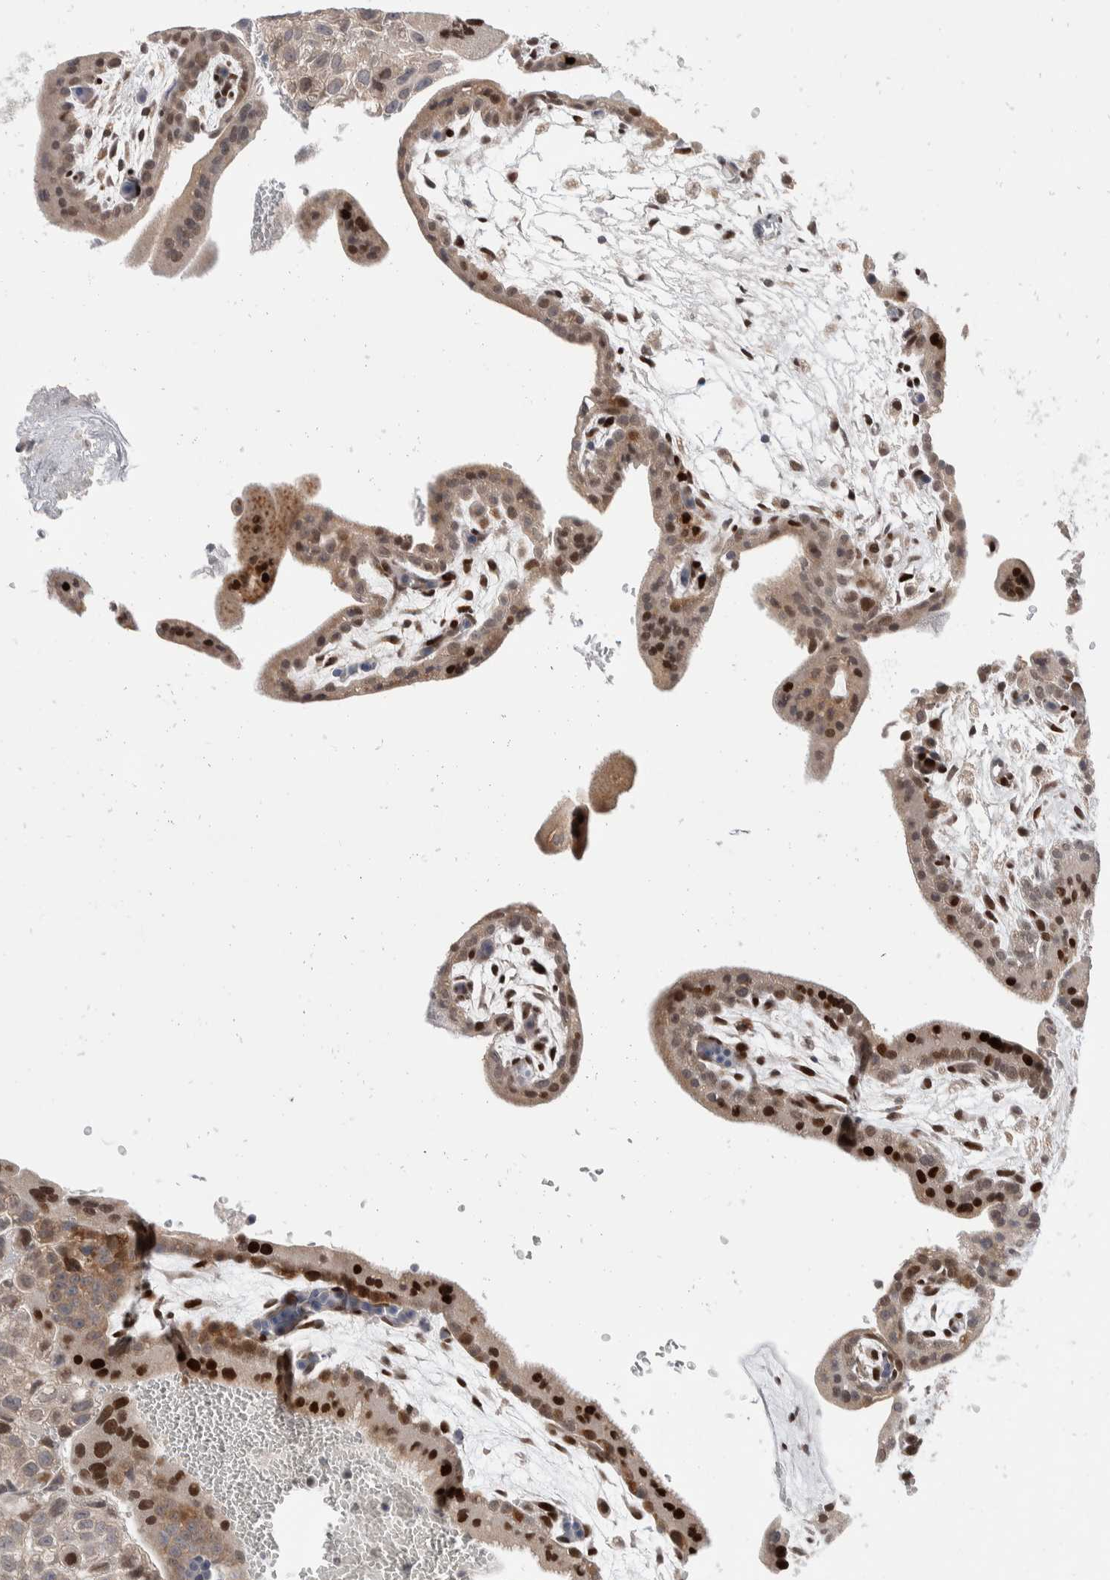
{"staining": {"intensity": "strong", "quantity": ">75%", "location": "nuclear"}, "tissue": "placenta", "cell_type": "Trophoblastic cells", "image_type": "normal", "snomed": [{"axis": "morphology", "description": "Normal tissue, NOS"}, {"axis": "topography", "description": "Placenta"}], "caption": "Immunohistochemical staining of unremarkable placenta reveals >75% levels of strong nuclear protein expression in about >75% of trophoblastic cells.", "gene": "ZNF703", "patient": {"sex": "female", "age": 35}}